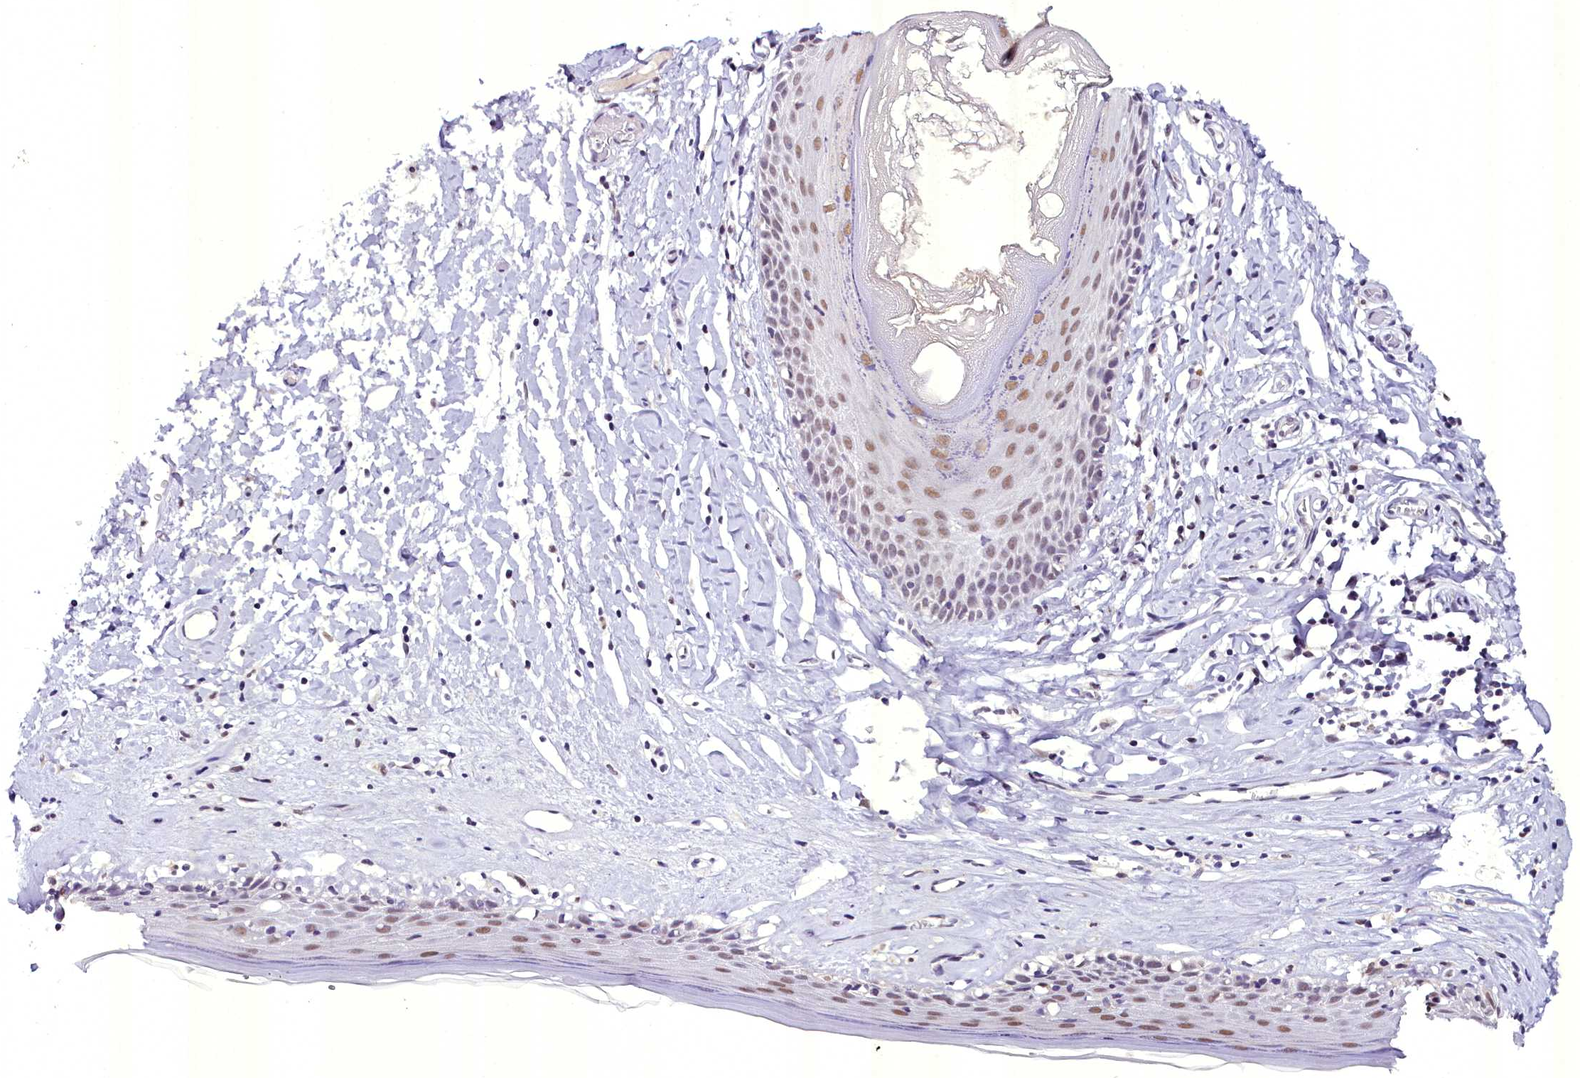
{"staining": {"intensity": "moderate", "quantity": "25%-75%", "location": "nuclear"}, "tissue": "skin", "cell_type": "Epidermal cells", "image_type": "normal", "snomed": [{"axis": "morphology", "description": "Normal tissue, NOS"}, {"axis": "topography", "description": "Adipose tissue"}, {"axis": "topography", "description": "Vascular tissue"}, {"axis": "topography", "description": "Vulva"}, {"axis": "topography", "description": "Peripheral nerve tissue"}], "caption": "Brown immunohistochemical staining in unremarkable human skin displays moderate nuclear expression in about 25%-75% of epidermal cells. The staining was performed using DAB (3,3'-diaminobenzidine), with brown indicating positive protein expression. Nuclei are stained blue with hematoxylin.", "gene": "NCBP1", "patient": {"sex": "female", "age": 86}}